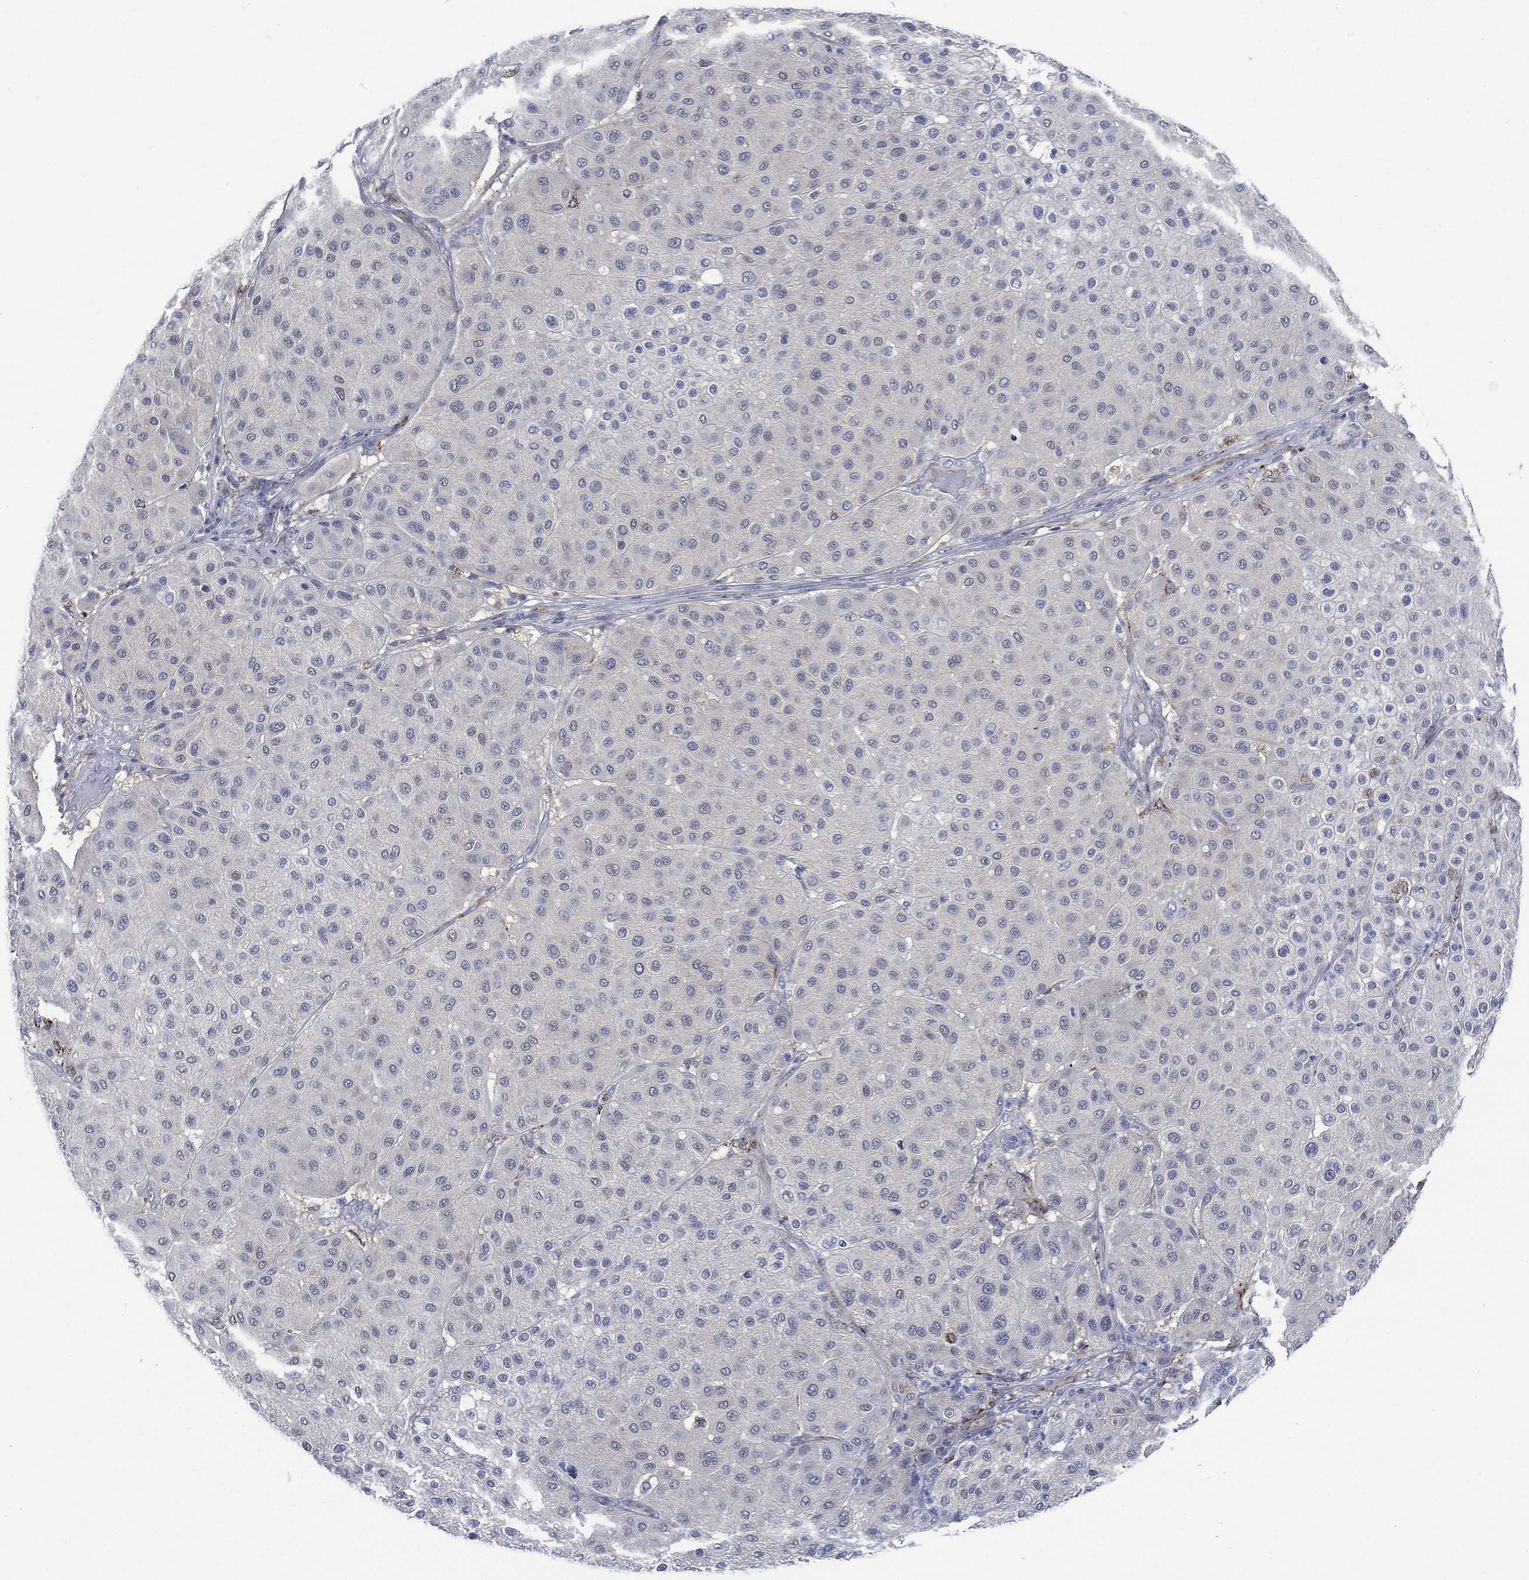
{"staining": {"intensity": "negative", "quantity": "none", "location": "none"}, "tissue": "melanoma", "cell_type": "Tumor cells", "image_type": "cancer", "snomed": [{"axis": "morphology", "description": "Malignant melanoma, Metastatic site"}, {"axis": "topography", "description": "Smooth muscle"}], "caption": "DAB (3,3'-diaminobenzidine) immunohistochemical staining of melanoma exhibits no significant positivity in tumor cells.", "gene": "C5orf46", "patient": {"sex": "male", "age": 41}}